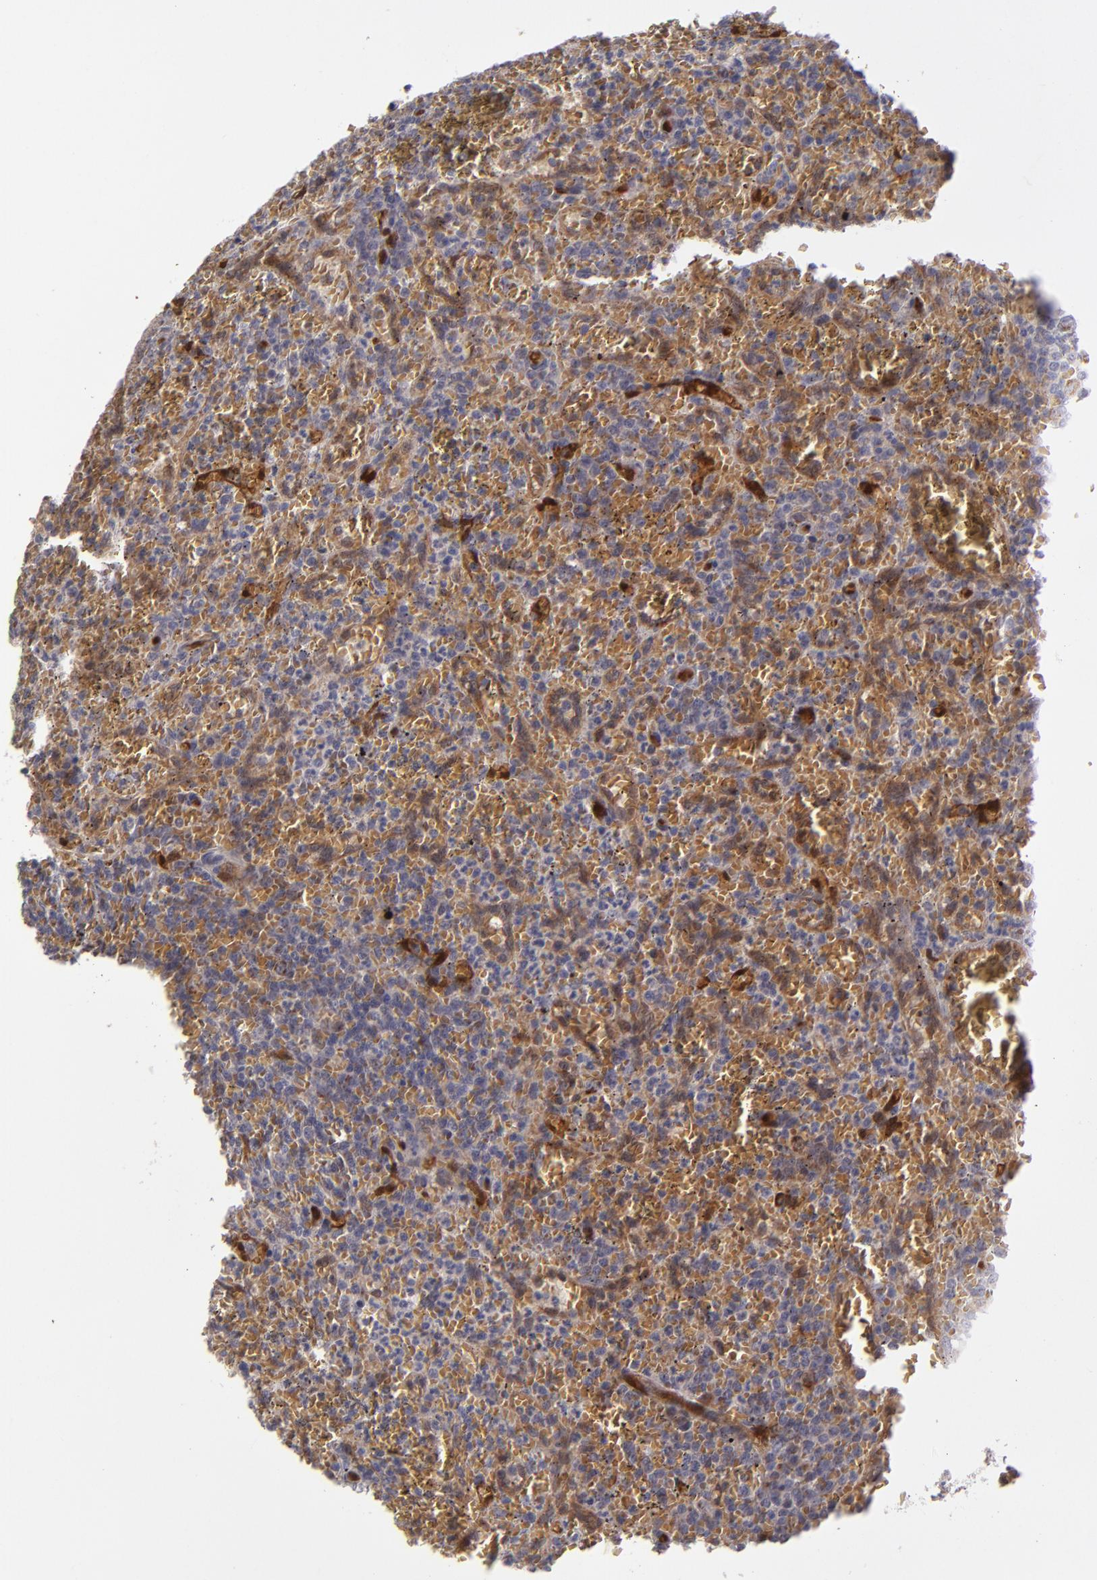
{"staining": {"intensity": "moderate", "quantity": "25%-75%", "location": "cytoplasmic/membranous"}, "tissue": "lymphoma", "cell_type": "Tumor cells", "image_type": "cancer", "snomed": [{"axis": "morphology", "description": "Malignant lymphoma, non-Hodgkin's type, Low grade"}, {"axis": "topography", "description": "Spleen"}], "caption": "Protein staining by immunohistochemistry (IHC) reveals moderate cytoplasmic/membranous positivity in approximately 25%-75% of tumor cells in malignant lymphoma, non-Hodgkin's type (low-grade).", "gene": "SH2D4A", "patient": {"sex": "female", "age": 64}}